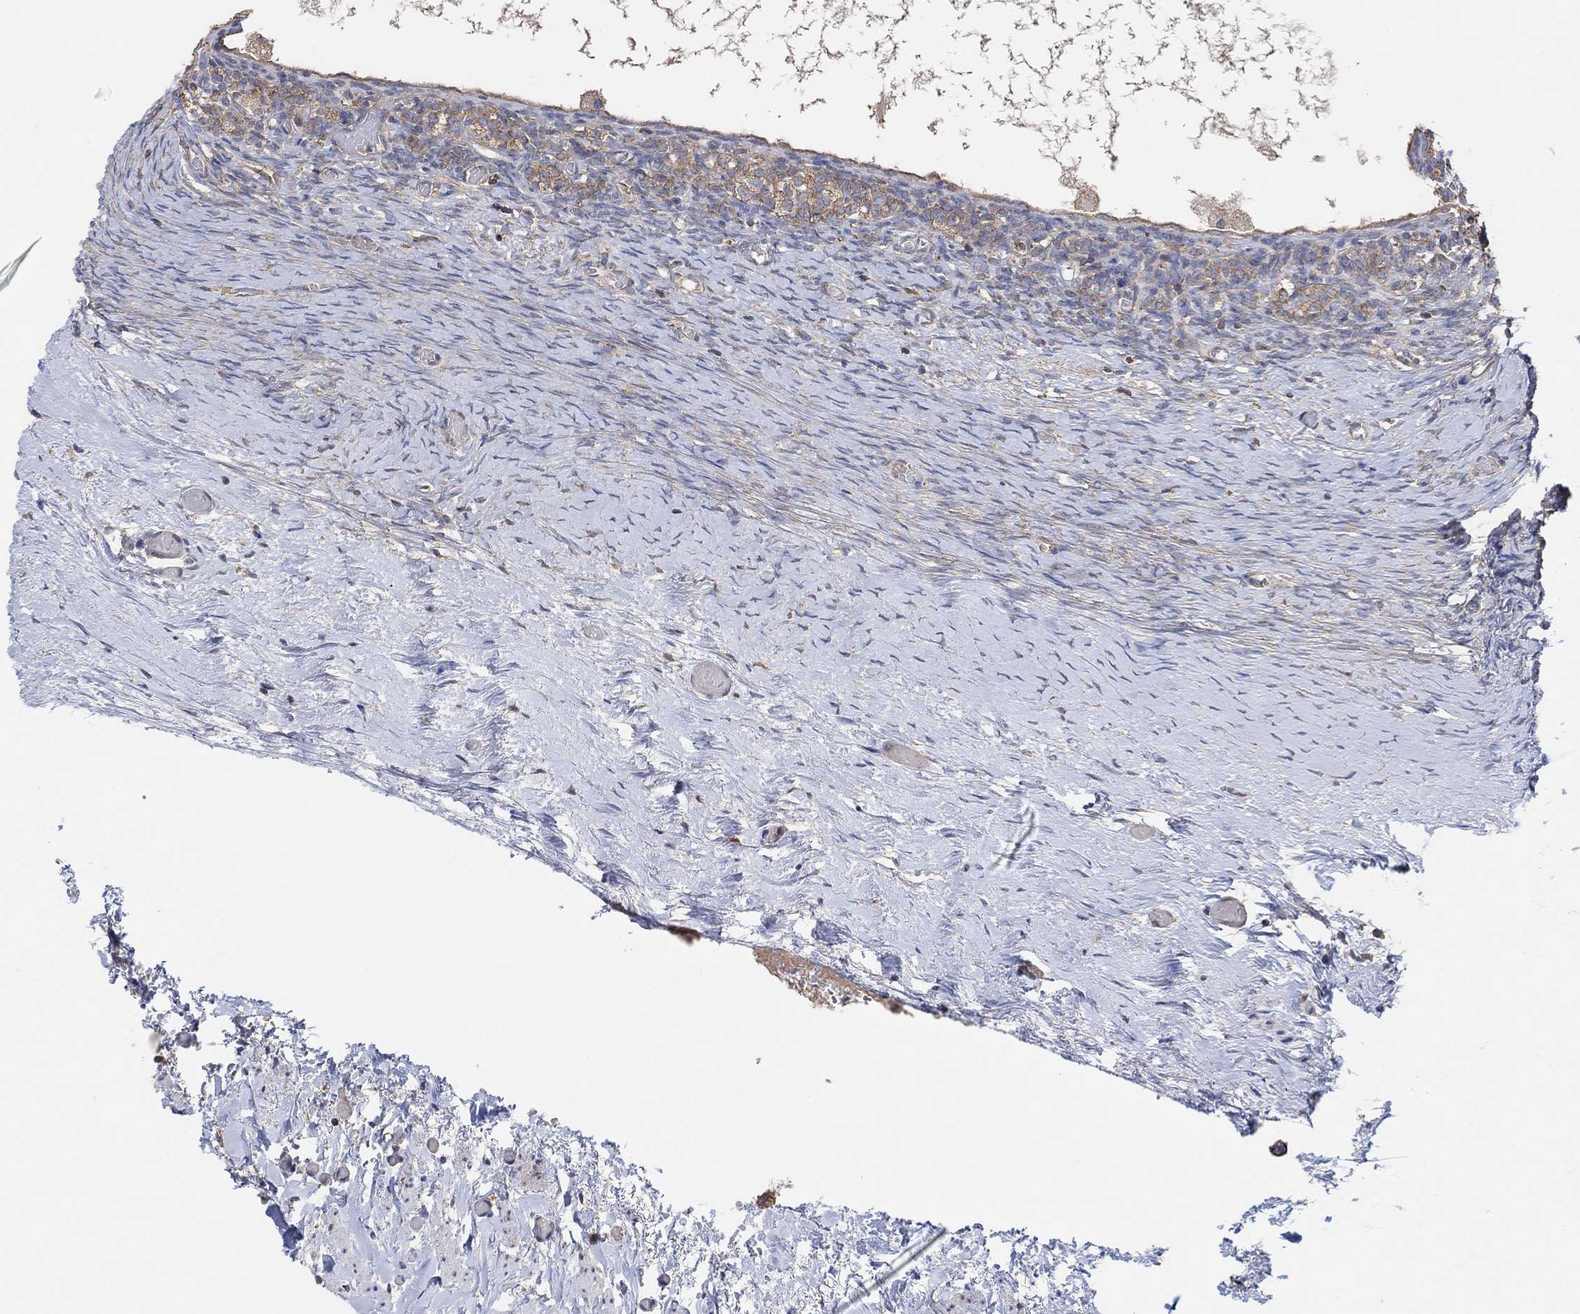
{"staining": {"intensity": "strong", "quantity": ">75%", "location": "cytoplasmic/membranous"}, "tissue": "ovary", "cell_type": "Follicle cells", "image_type": "normal", "snomed": [{"axis": "morphology", "description": "Normal tissue, NOS"}, {"axis": "topography", "description": "Ovary"}], "caption": "This photomicrograph displays benign ovary stained with IHC to label a protein in brown. The cytoplasmic/membranous of follicle cells show strong positivity for the protein. Nuclei are counter-stained blue.", "gene": "BLOC1S3", "patient": {"sex": "female", "age": 39}}